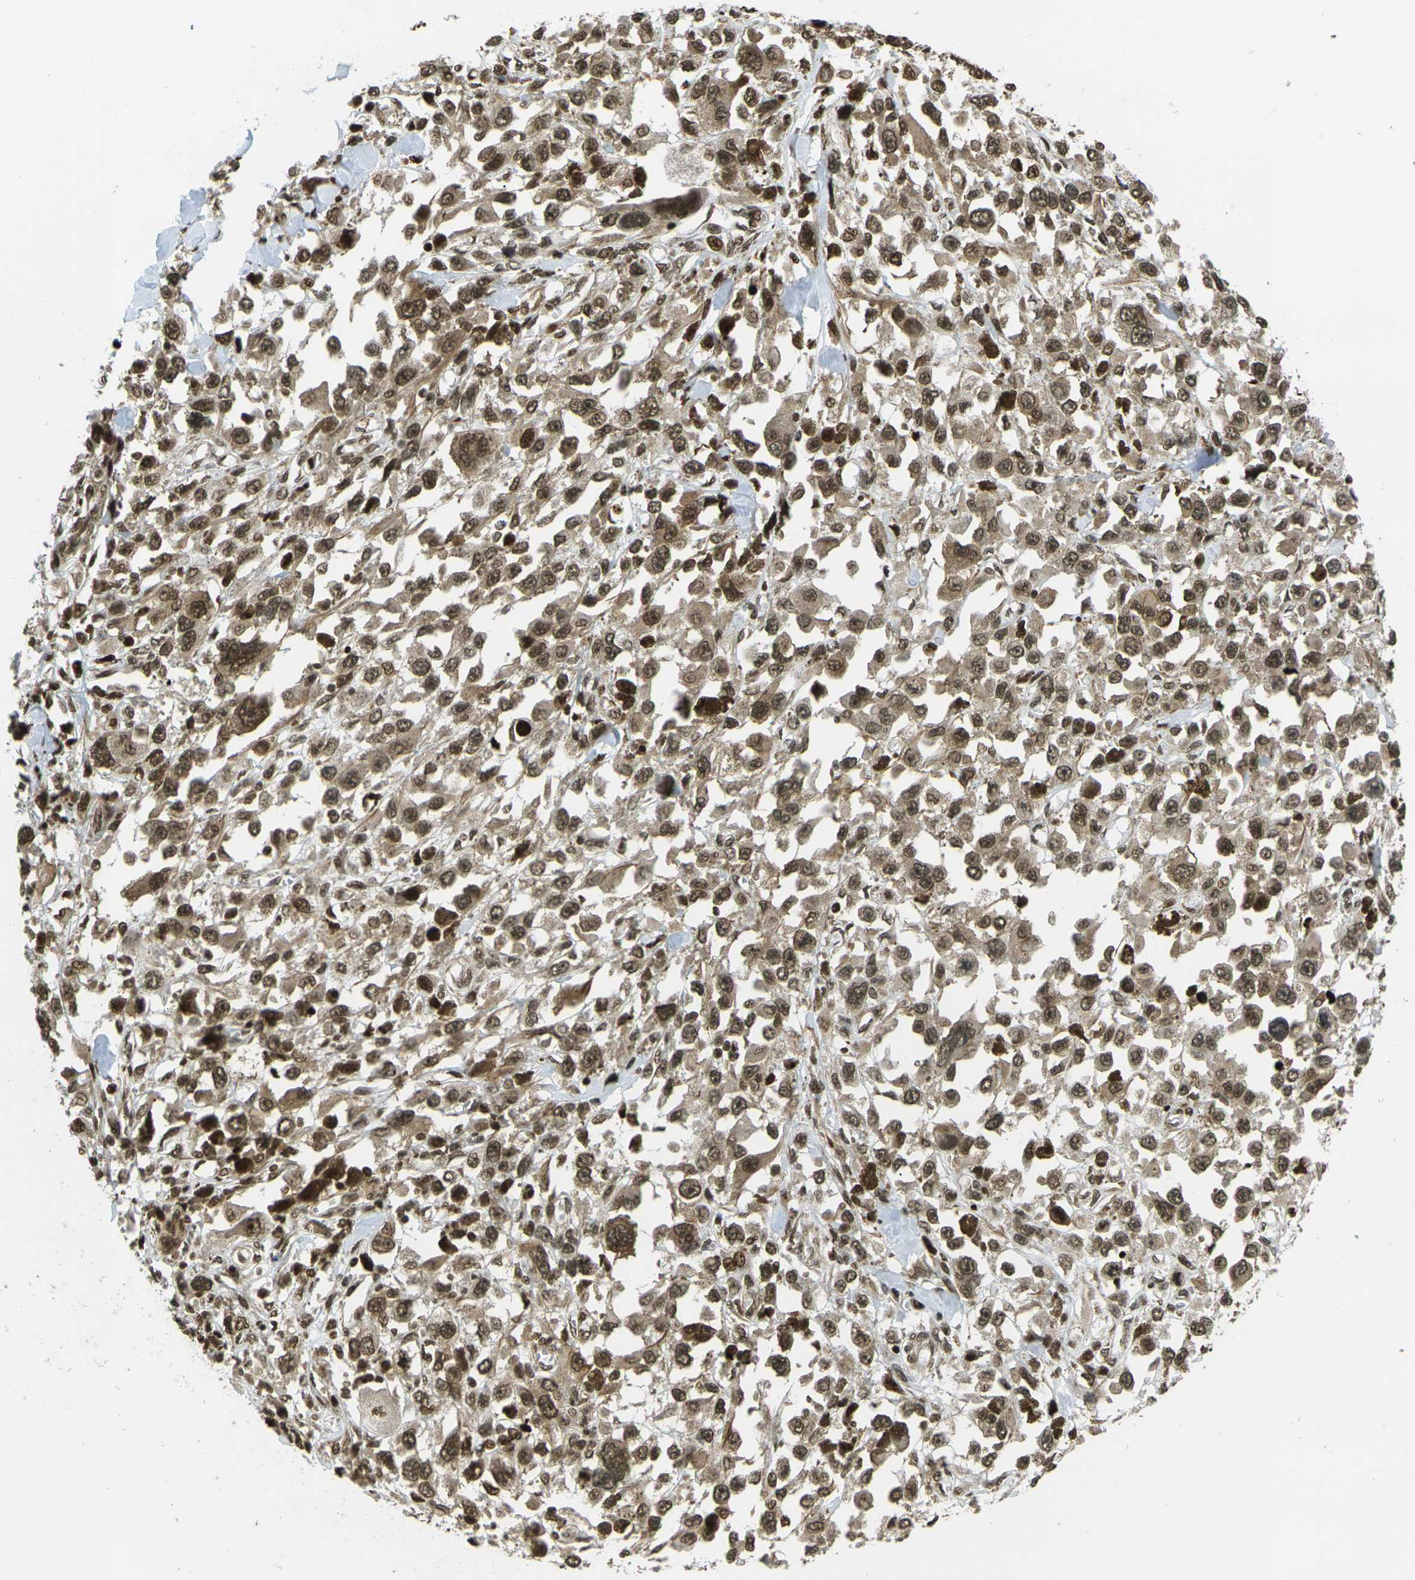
{"staining": {"intensity": "moderate", "quantity": ">75%", "location": "cytoplasmic/membranous,nuclear"}, "tissue": "melanoma", "cell_type": "Tumor cells", "image_type": "cancer", "snomed": [{"axis": "morphology", "description": "Malignant melanoma, Metastatic site"}, {"axis": "topography", "description": "Lymph node"}], "caption": "Protein staining of melanoma tissue demonstrates moderate cytoplasmic/membranous and nuclear staining in approximately >75% of tumor cells. (Brightfield microscopy of DAB IHC at high magnification).", "gene": "RUVBL2", "patient": {"sex": "male", "age": 59}}